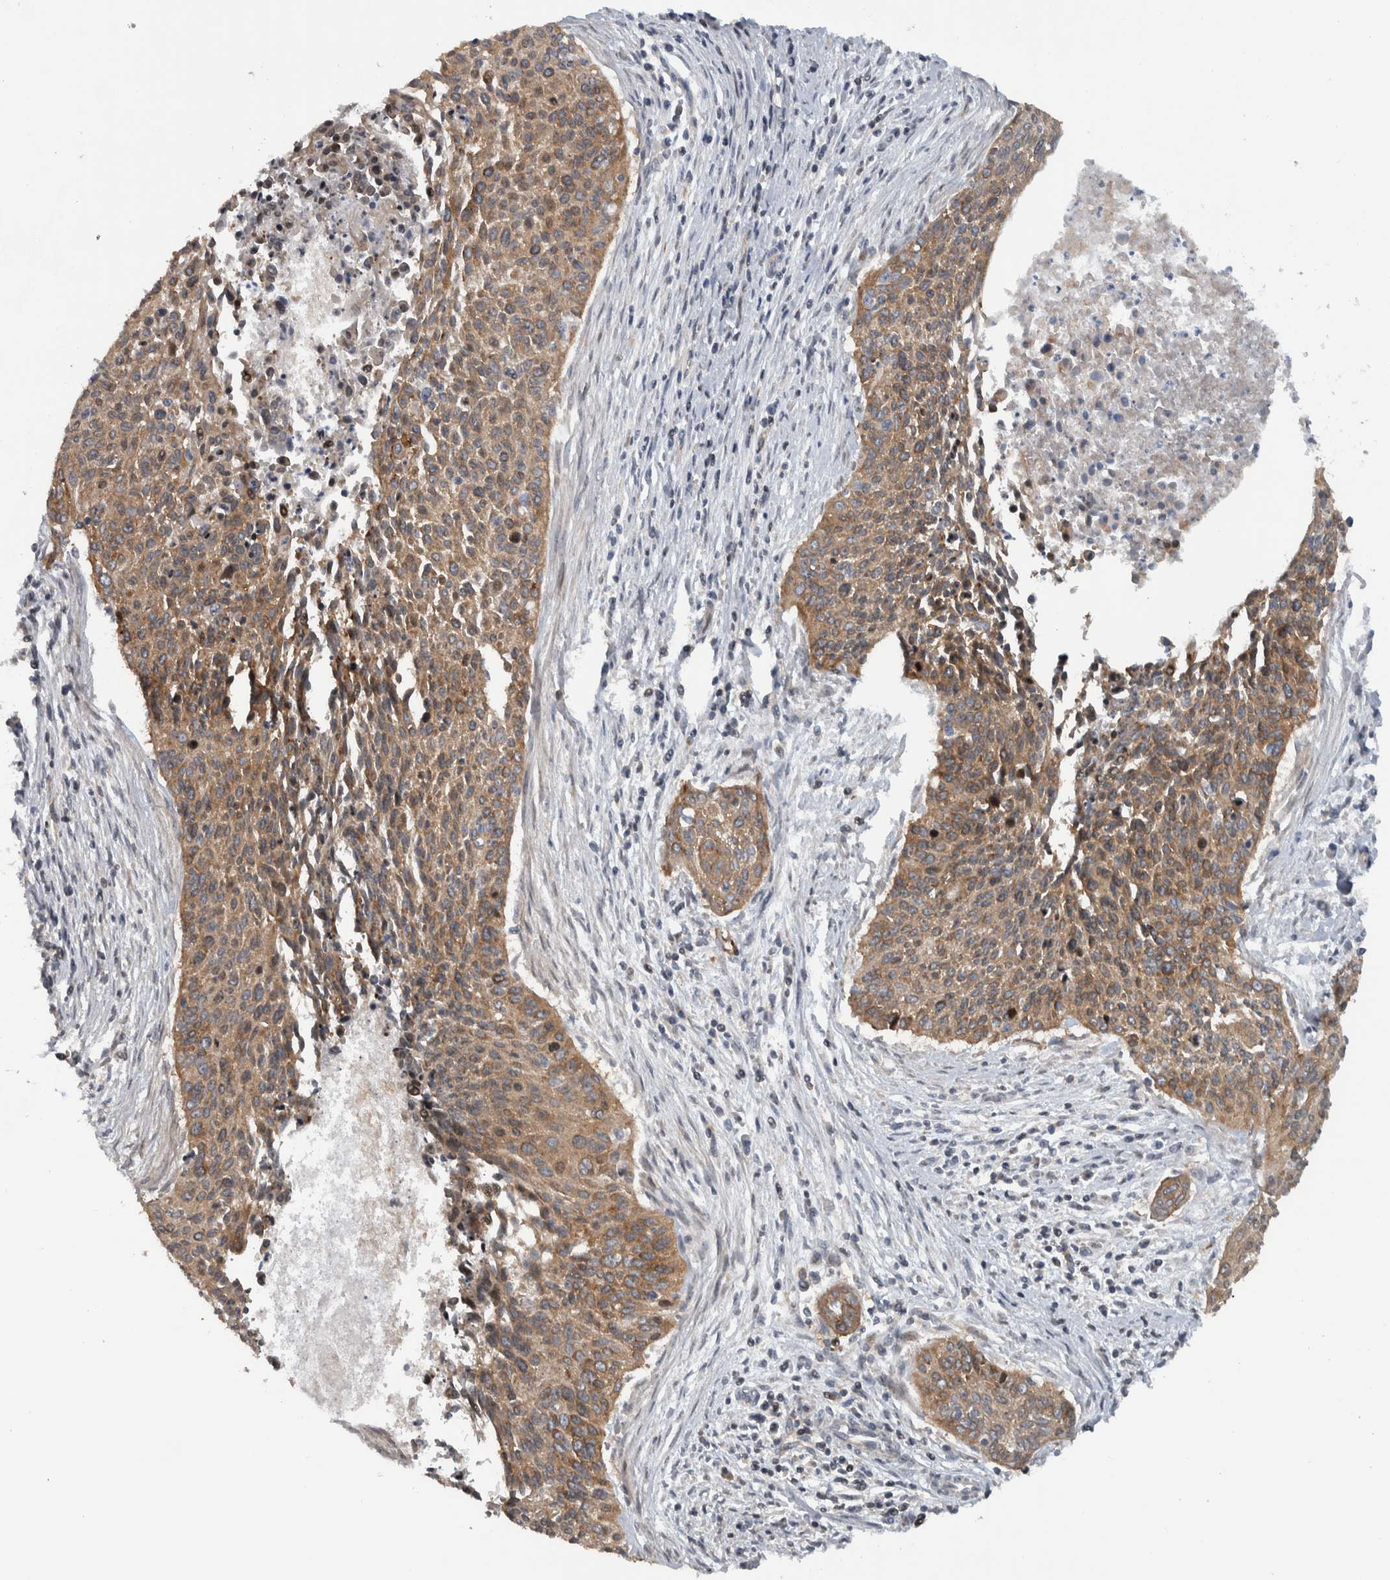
{"staining": {"intensity": "moderate", "quantity": ">75%", "location": "cytoplasmic/membranous"}, "tissue": "cervical cancer", "cell_type": "Tumor cells", "image_type": "cancer", "snomed": [{"axis": "morphology", "description": "Squamous cell carcinoma, NOS"}, {"axis": "topography", "description": "Cervix"}], "caption": "An IHC image of tumor tissue is shown. Protein staining in brown highlights moderate cytoplasmic/membranous positivity in cervical cancer within tumor cells.", "gene": "BAIAP2L1", "patient": {"sex": "female", "age": 55}}